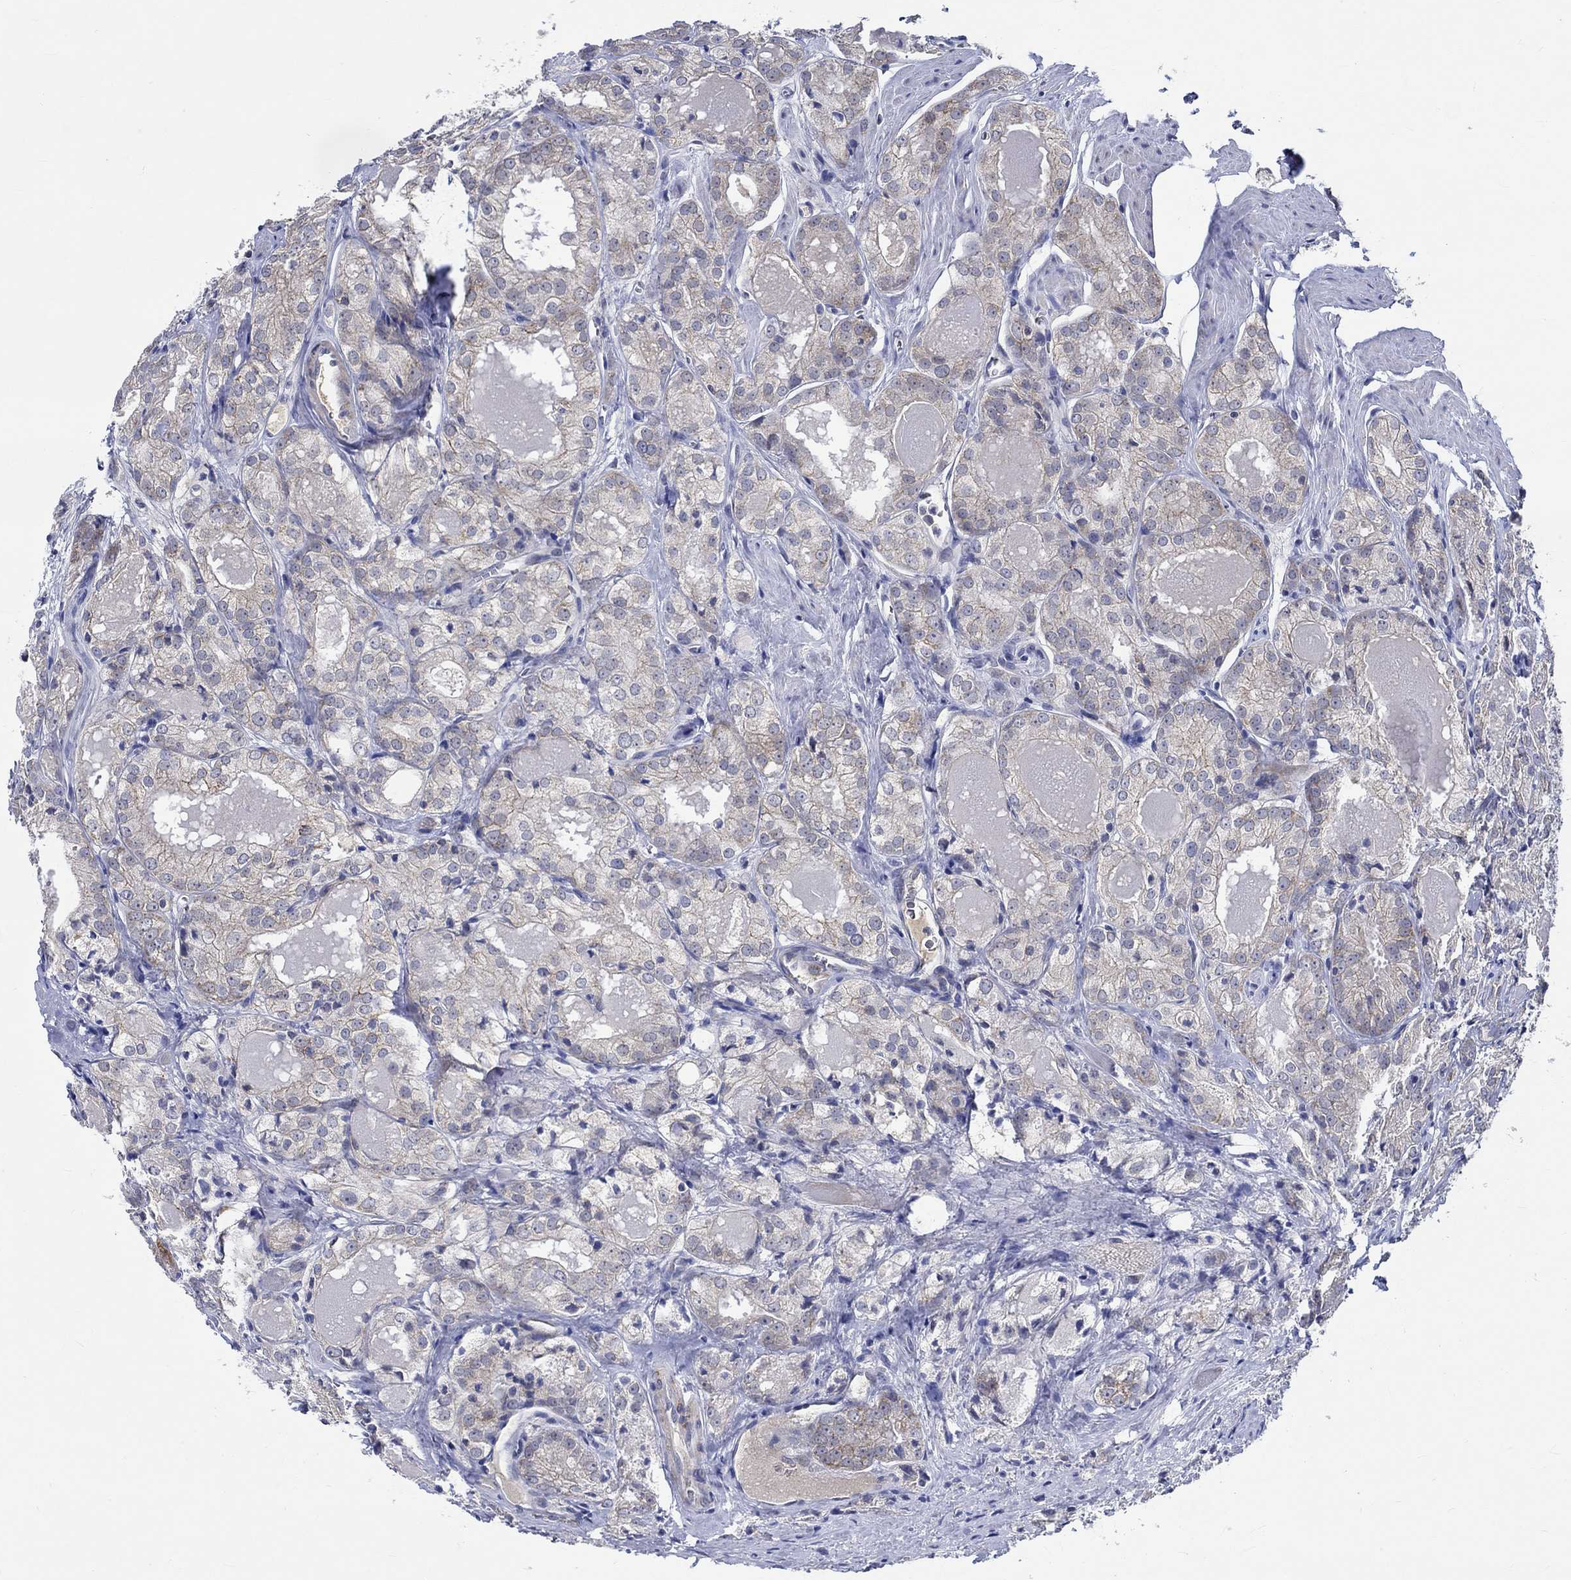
{"staining": {"intensity": "moderate", "quantity": "<25%", "location": "cytoplasmic/membranous"}, "tissue": "prostate cancer", "cell_type": "Tumor cells", "image_type": "cancer", "snomed": [{"axis": "morphology", "description": "Adenocarcinoma, NOS"}, {"axis": "morphology", "description": "Adenocarcinoma, High grade"}, {"axis": "topography", "description": "Prostate"}], "caption": "Prostate cancer (adenocarcinoma) stained with a protein marker exhibits moderate staining in tumor cells.", "gene": "WASF1", "patient": {"sex": "male", "age": 70}}